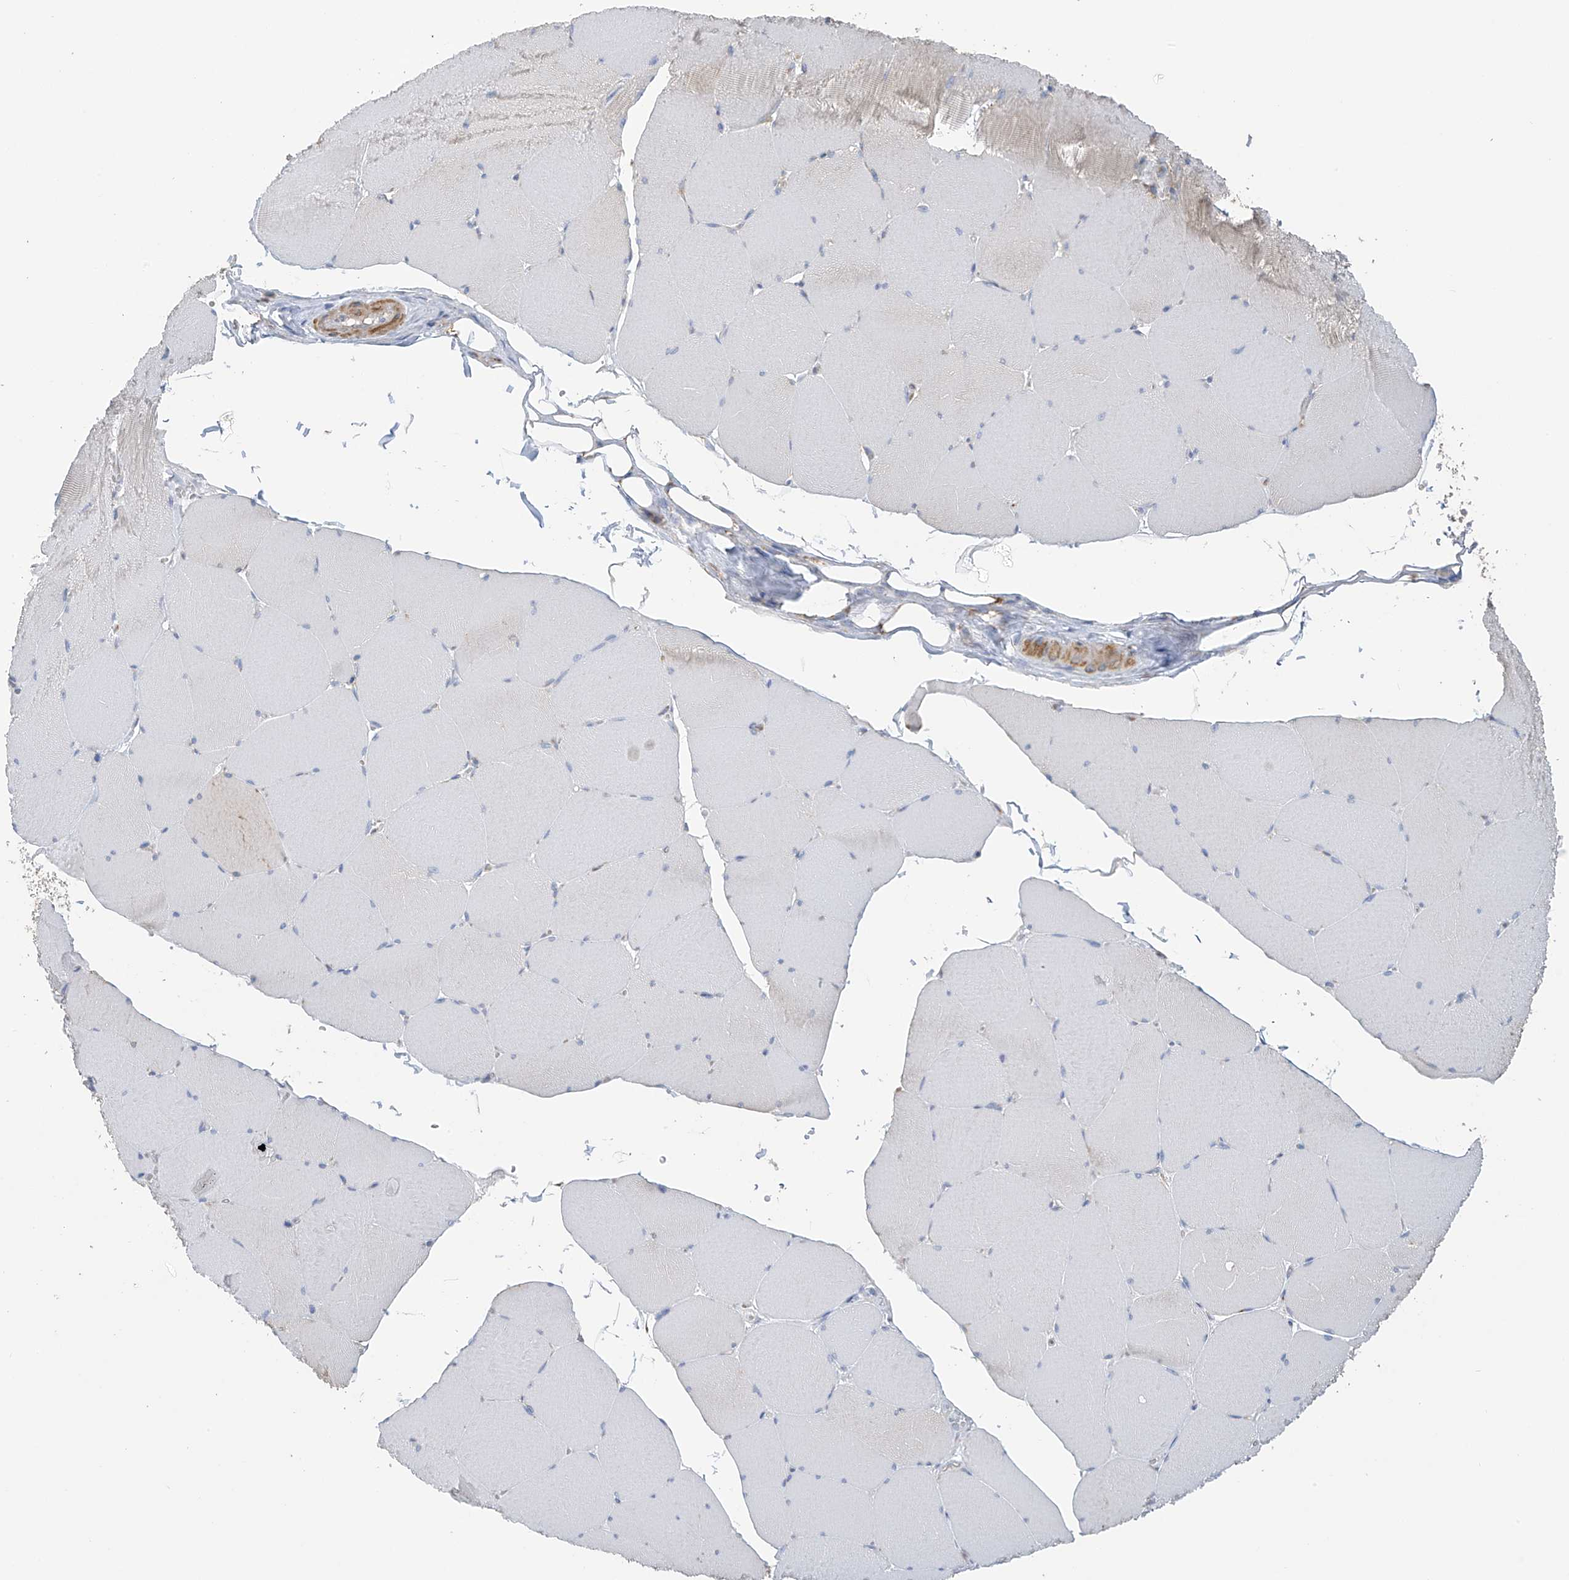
{"staining": {"intensity": "negative", "quantity": "none", "location": "none"}, "tissue": "skeletal muscle", "cell_type": "Myocytes", "image_type": "normal", "snomed": [{"axis": "morphology", "description": "Normal tissue, NOS"}, {"axis": "topography", "description": "Skeletal muscle"}, {"axis": "topography", "description": "Head-Neck"}], "caption": "DAB immunohistochemical staining of normal skeletal muscle reveals no significant positivity in myocytes. (DAB IHC visualized using brightfield microscopy, high magnification).", "gene": "ITM2B", "patient": {"sex": "male", "age": 66}}